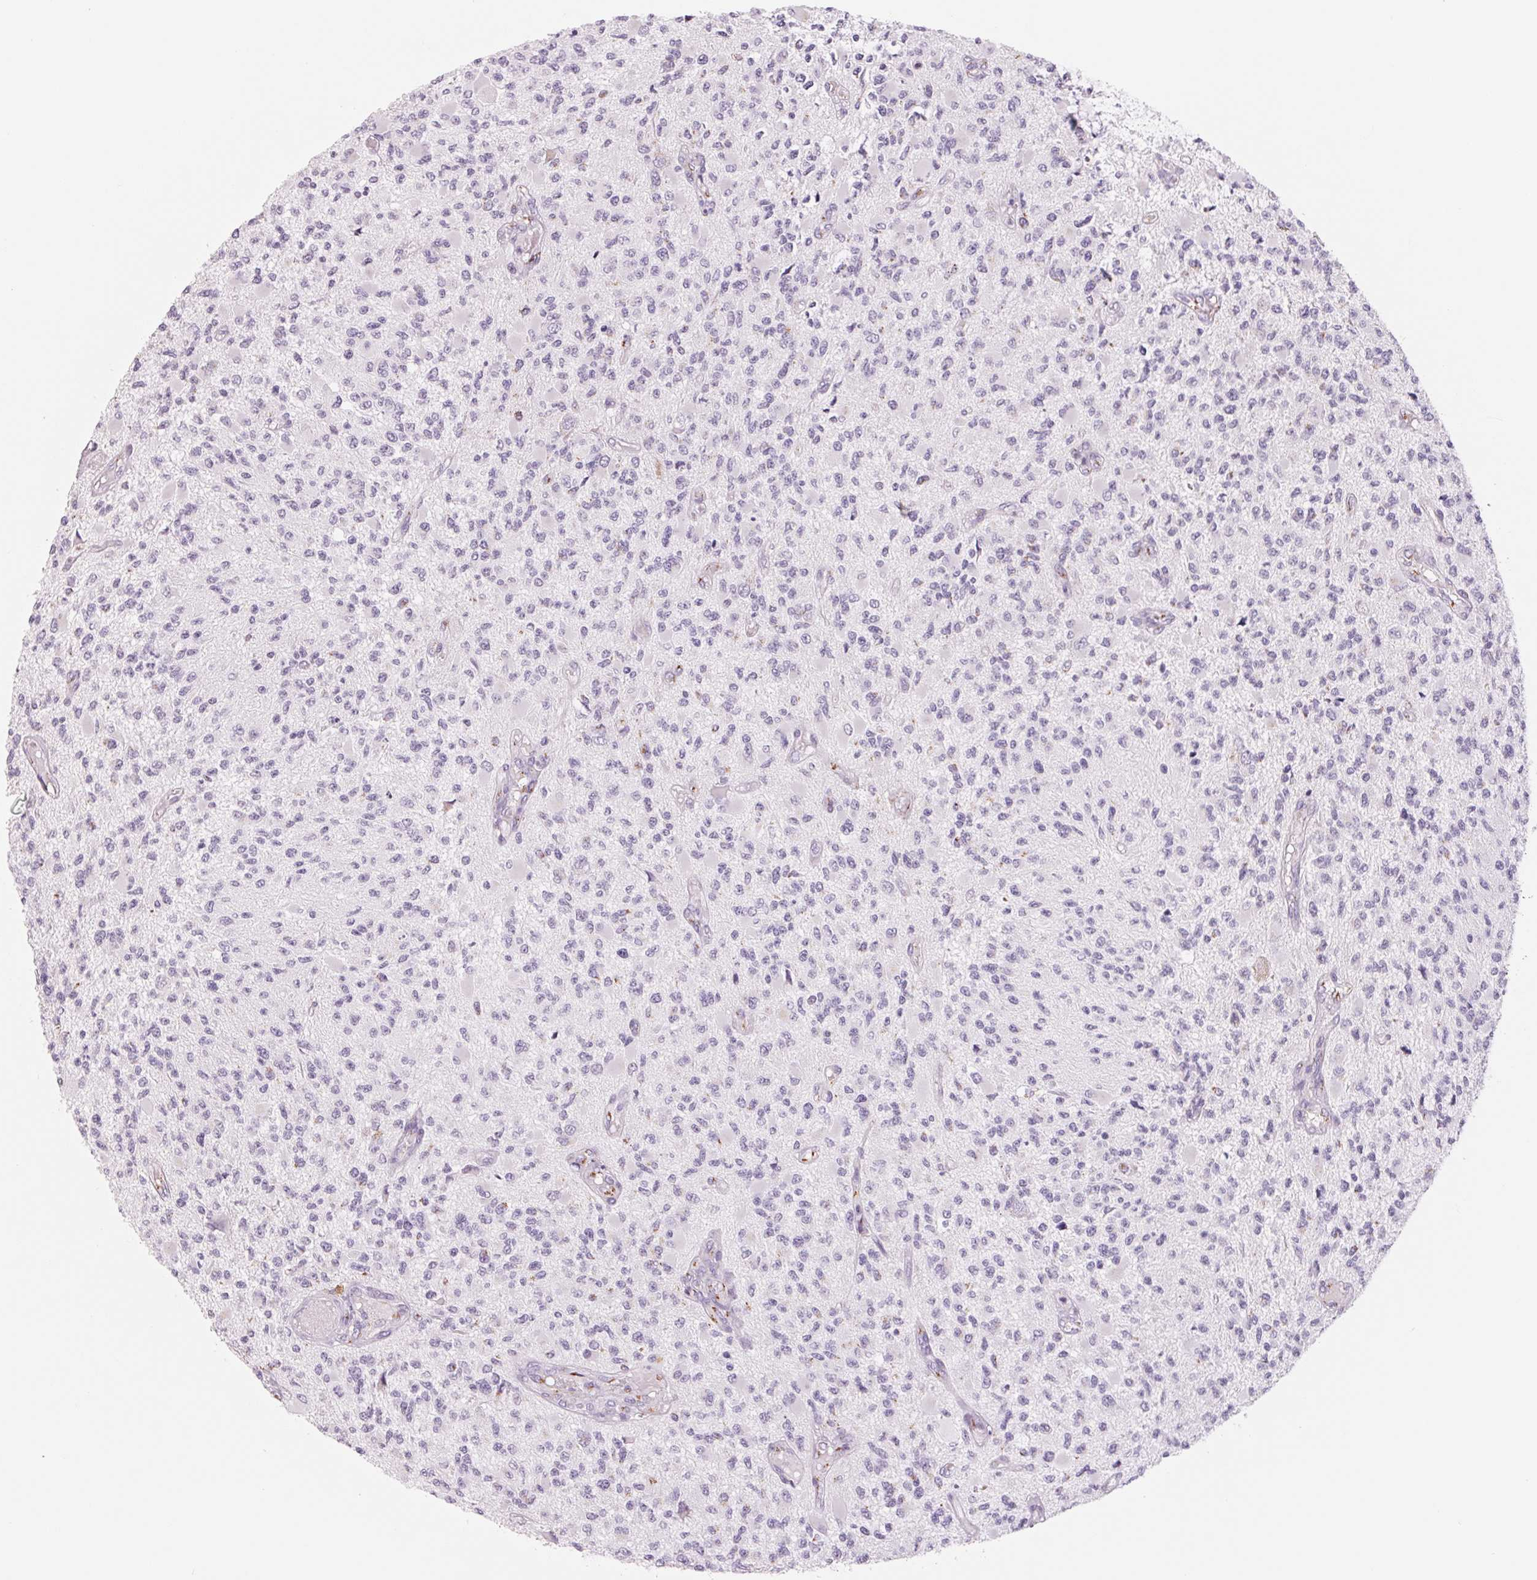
{"staining": {"intensity": "negative", "quantity": "none", "location": "none"}, "tissue": "glioma", "cell_type": "Tumor cells", "image_type": "cancer", "snomed": [{"axis": "morphology", "description": "Glioma, malignant, High grade"}, {"axis": "topography", "description": "Brain"}], "caption": "IHC of glioma shows no positivity in tumor cells.", "gene": "GALNT7", "patient": {"sex": "female", "age": 63}}